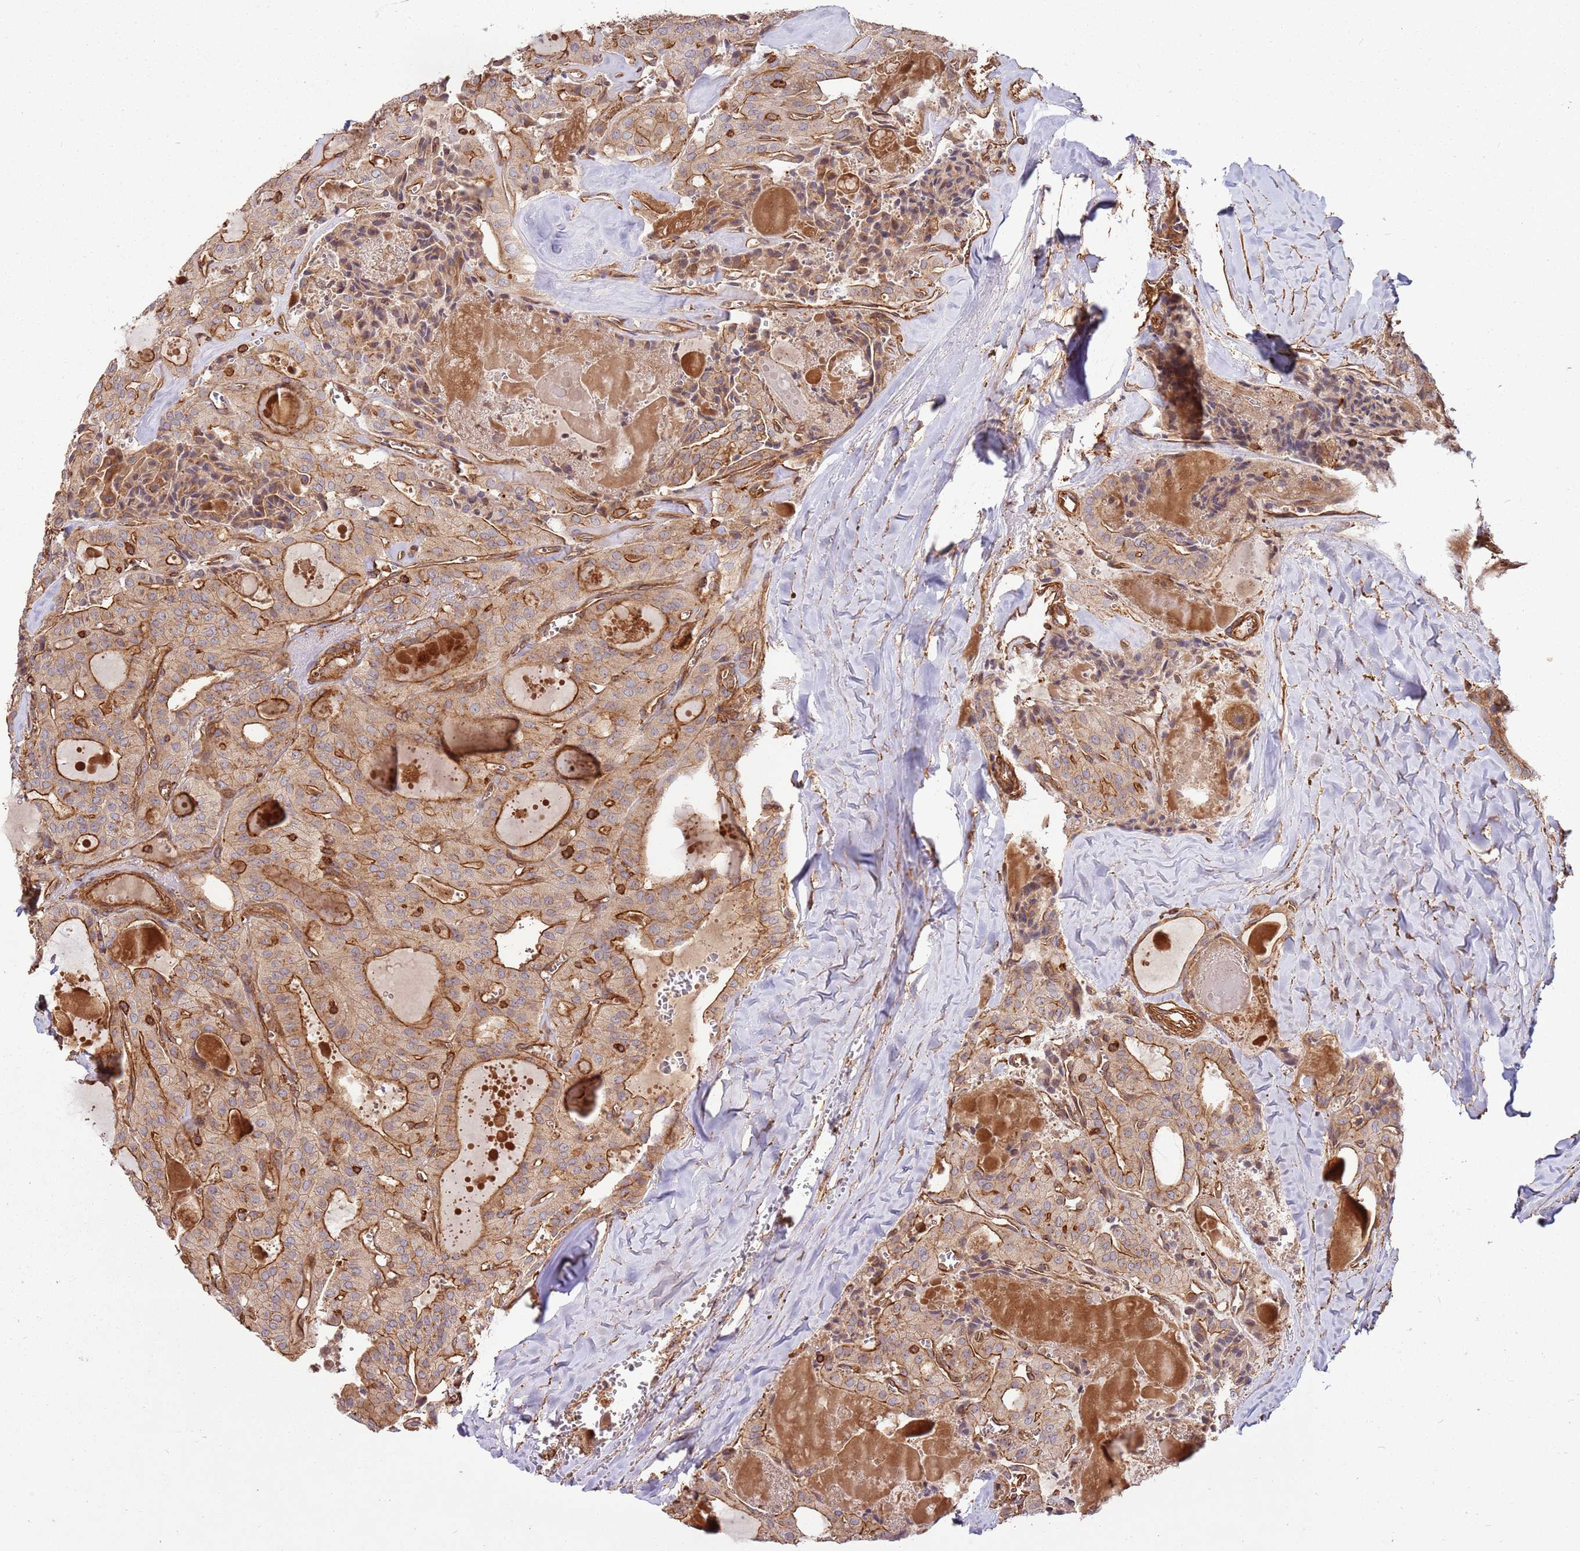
{"staining": {"intensity": "moderate", "quantity": ">75%", "location": "cytoplasmic/membranous"}, "tissue": "thyroid cancer", "cell_type": "Tumor cells", "image_type": "cancer", "snomed": [{"axis": "morphology", "description": "Papillary adenocarcinoma, NOS"}, {"axis": "topography", "description": "Thyroid gland"}], "caption": "IHC image of neoplastic tissue: human thyroid cancer (papillary adenocarcinoma) stained using immunohistochemistry (IHC) shows medium levels of moderate protein expression localized specifically in the cytoplasmic/membranous of tumor cells, appearing as a cytoplasmic/membranous brown color.", "gene": "ACVR2A", "patient": {"sex": "male", "age": 52}}